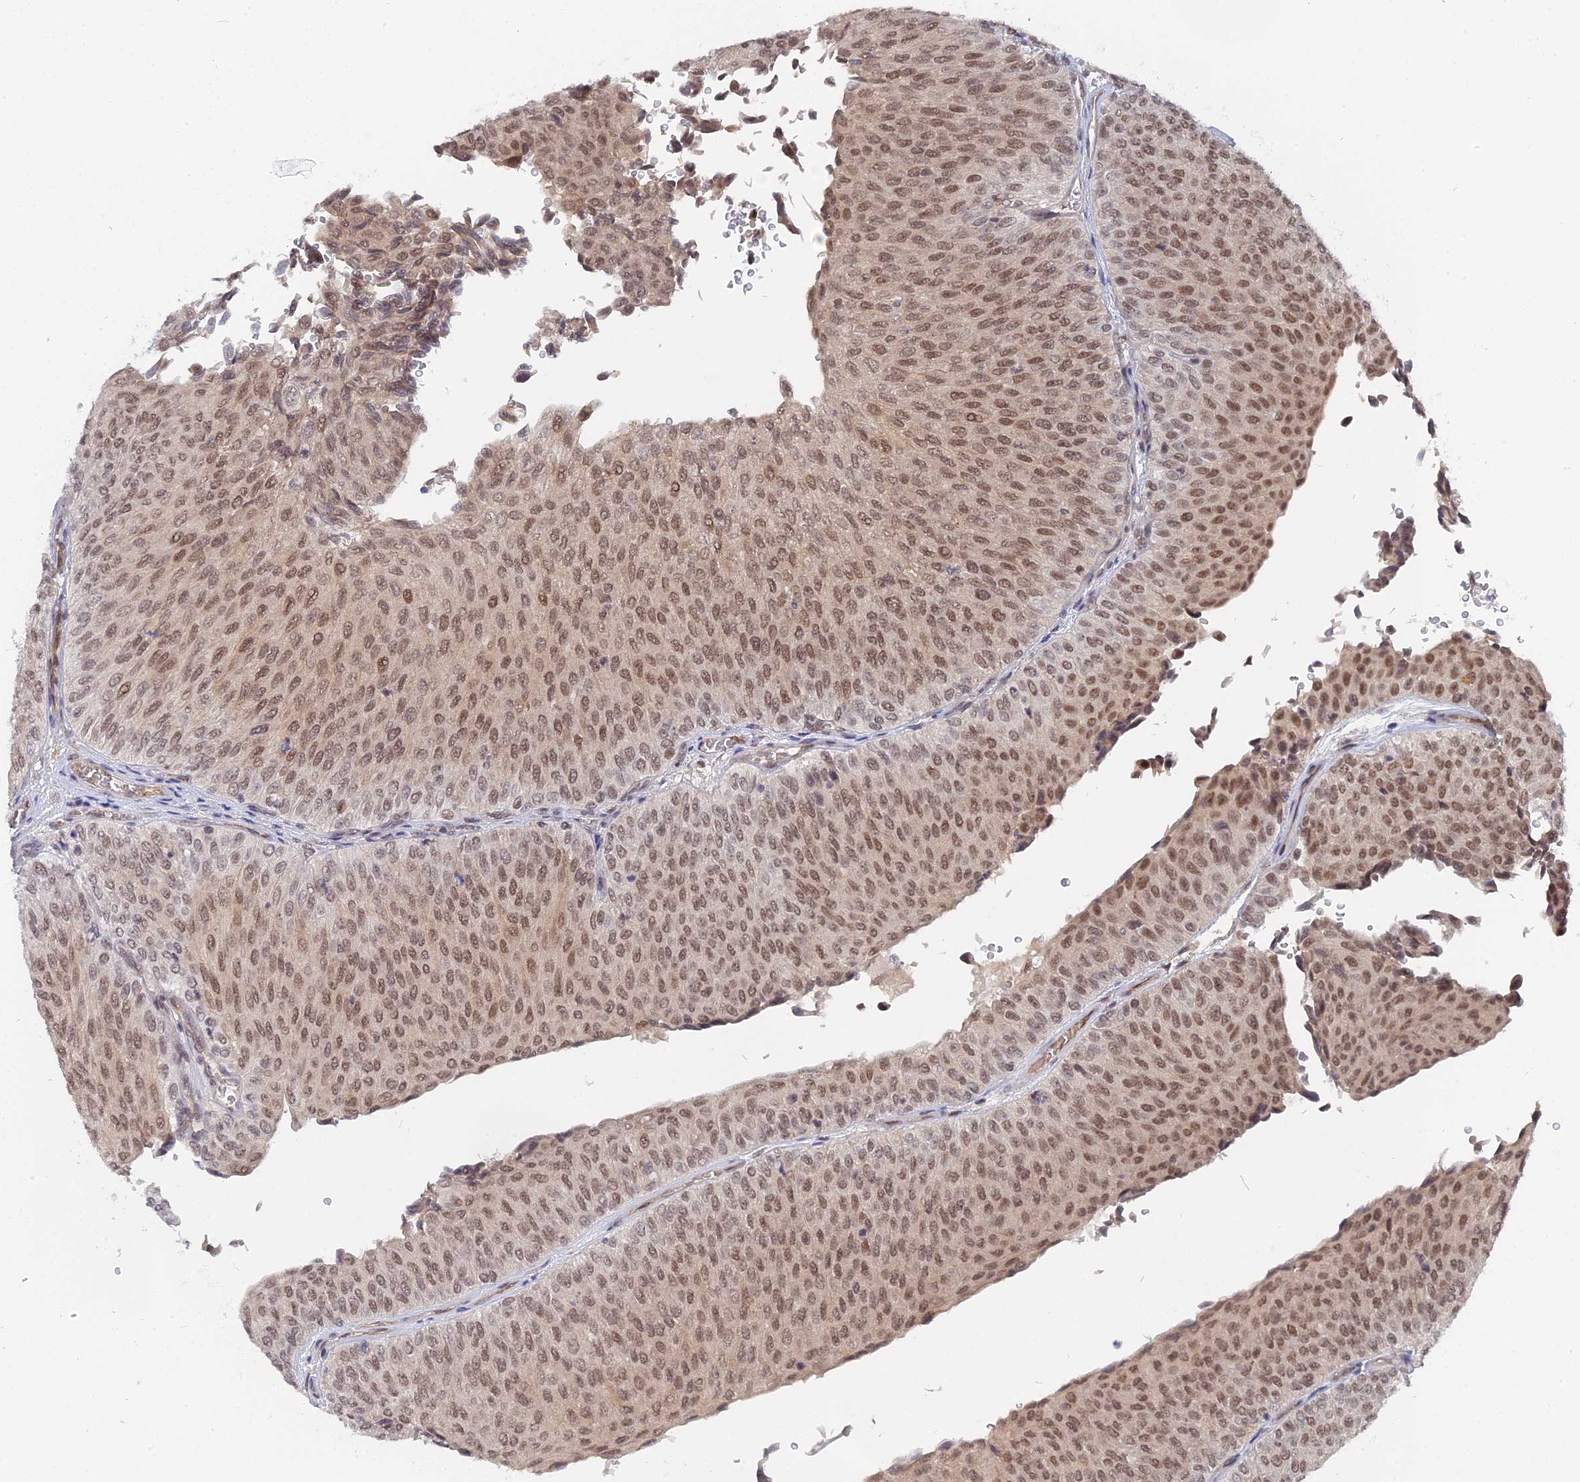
{"staining": {"intensity": "moderate", "quantity": ">75%", "location": "nuclear"}, "tissue": "urothelial cancer", "cell_type": "Tumor cells", "image_type": "cancer", "snomed": [{"axis": "morphology", "description": "Urothelial carcinoma, Low grade"}, {"axis": "topography", "description": "Urinary bladder"}], "caption": "Human low-grade urothelial carcinoma stained with a brown dye shows moderate nuclear positive positivity in about >75% of tumor cells.", "gene": "CCDC85A", "patient": {"sex": "male", "age": 78}}